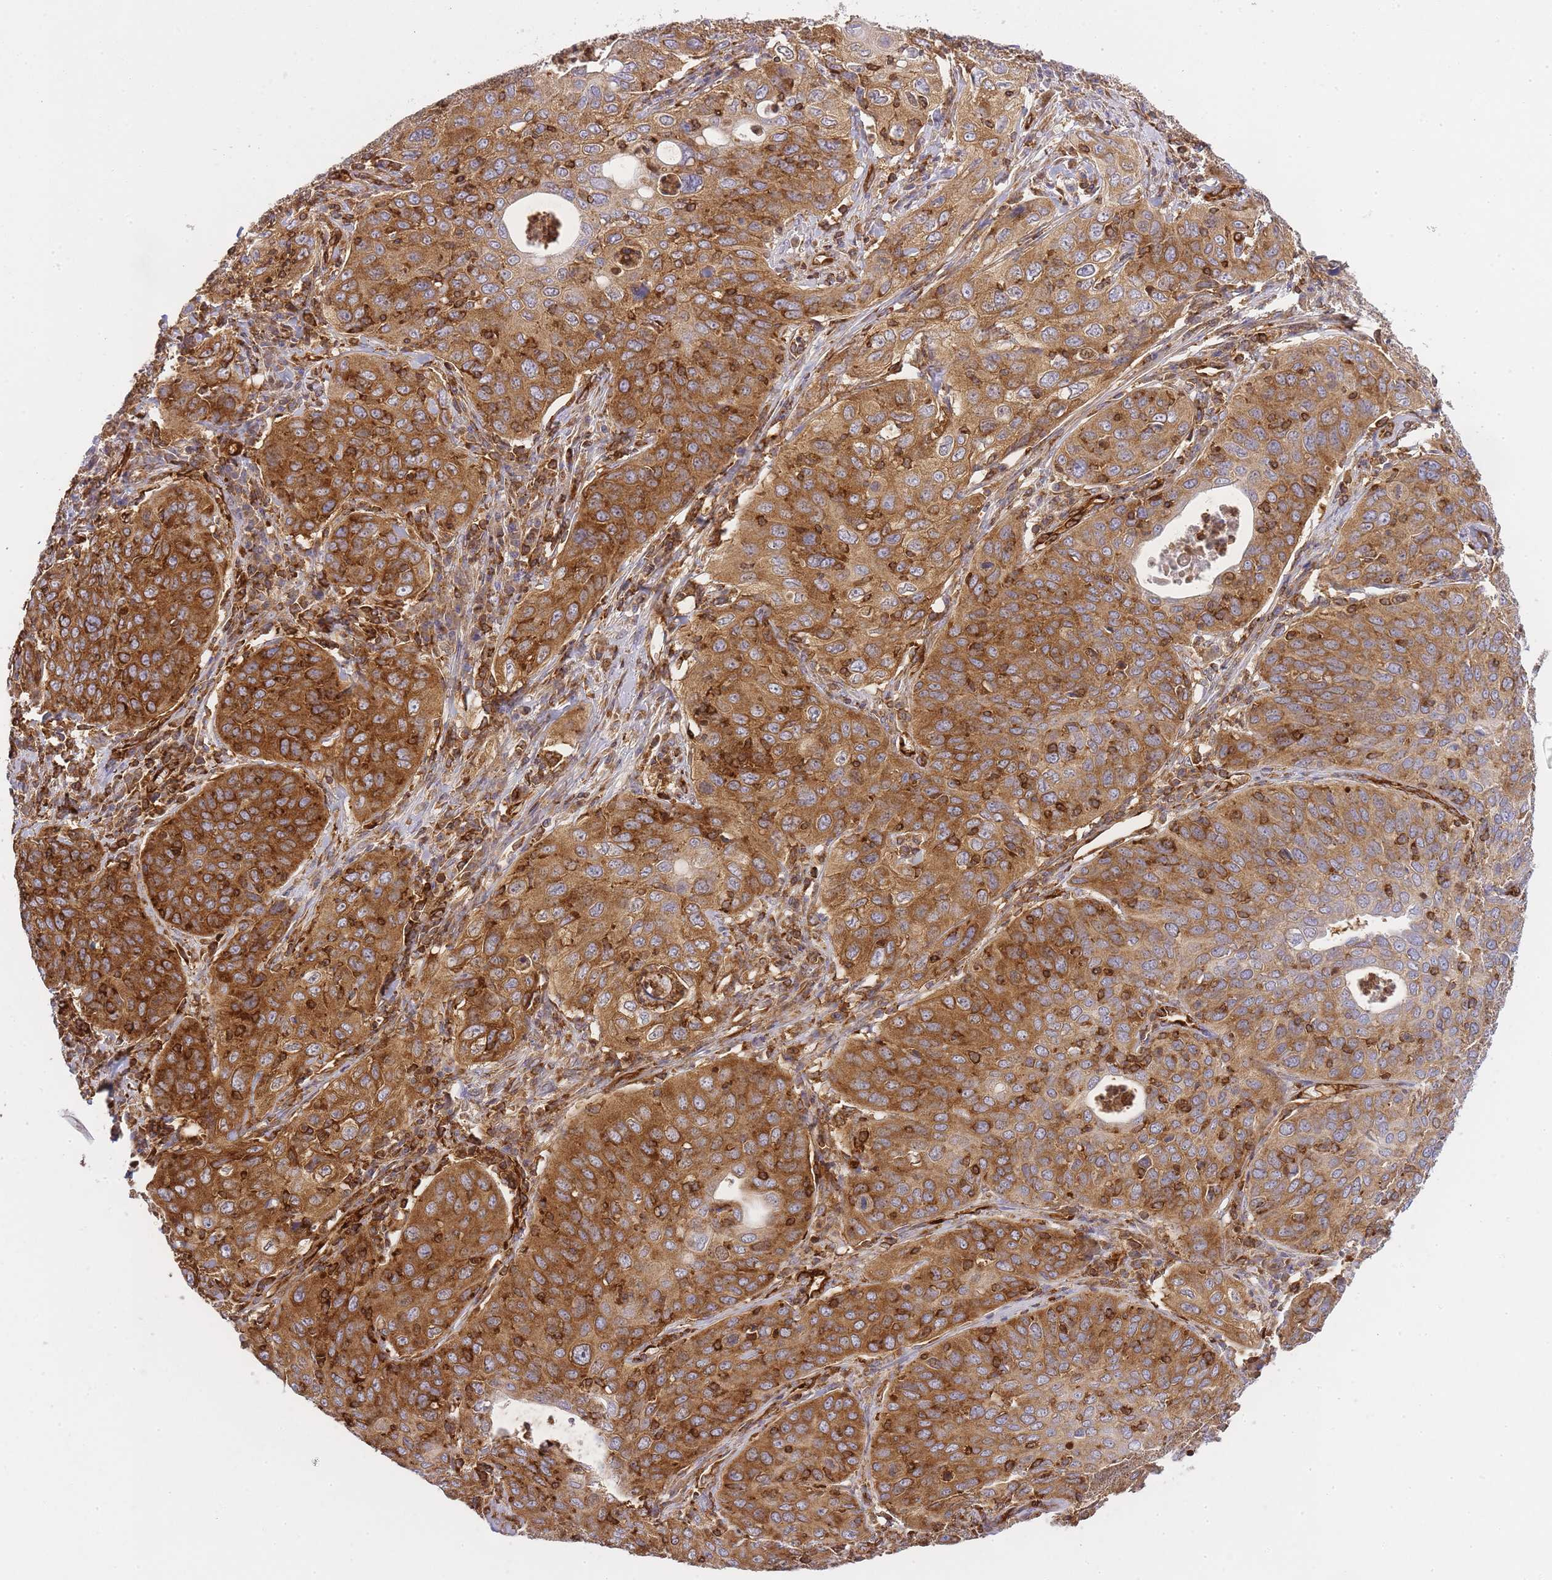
{"staining": {"intensity": "strong", "quantity": ">75%", "location": "cytoplasmic/membranous"}, "tissue": "cervical cancer", "cell_type": "Tumor cells", "image_type": "cancer", "snomed": [{"axis": "morphology", "description": "Squamous cell carcinoma, NOS"}, {"axis": "topography", "description": "Cervix"}], "caption": "This image demonstrates immunohistochemistry (IHC) staining of human cervical squamous cell carcinoma, with high strong cytoplasmic/membranous positivity in approximately >75% of tumor cells.", "gene": "MSN", "patient": {"sex": "female", "age": 36}}